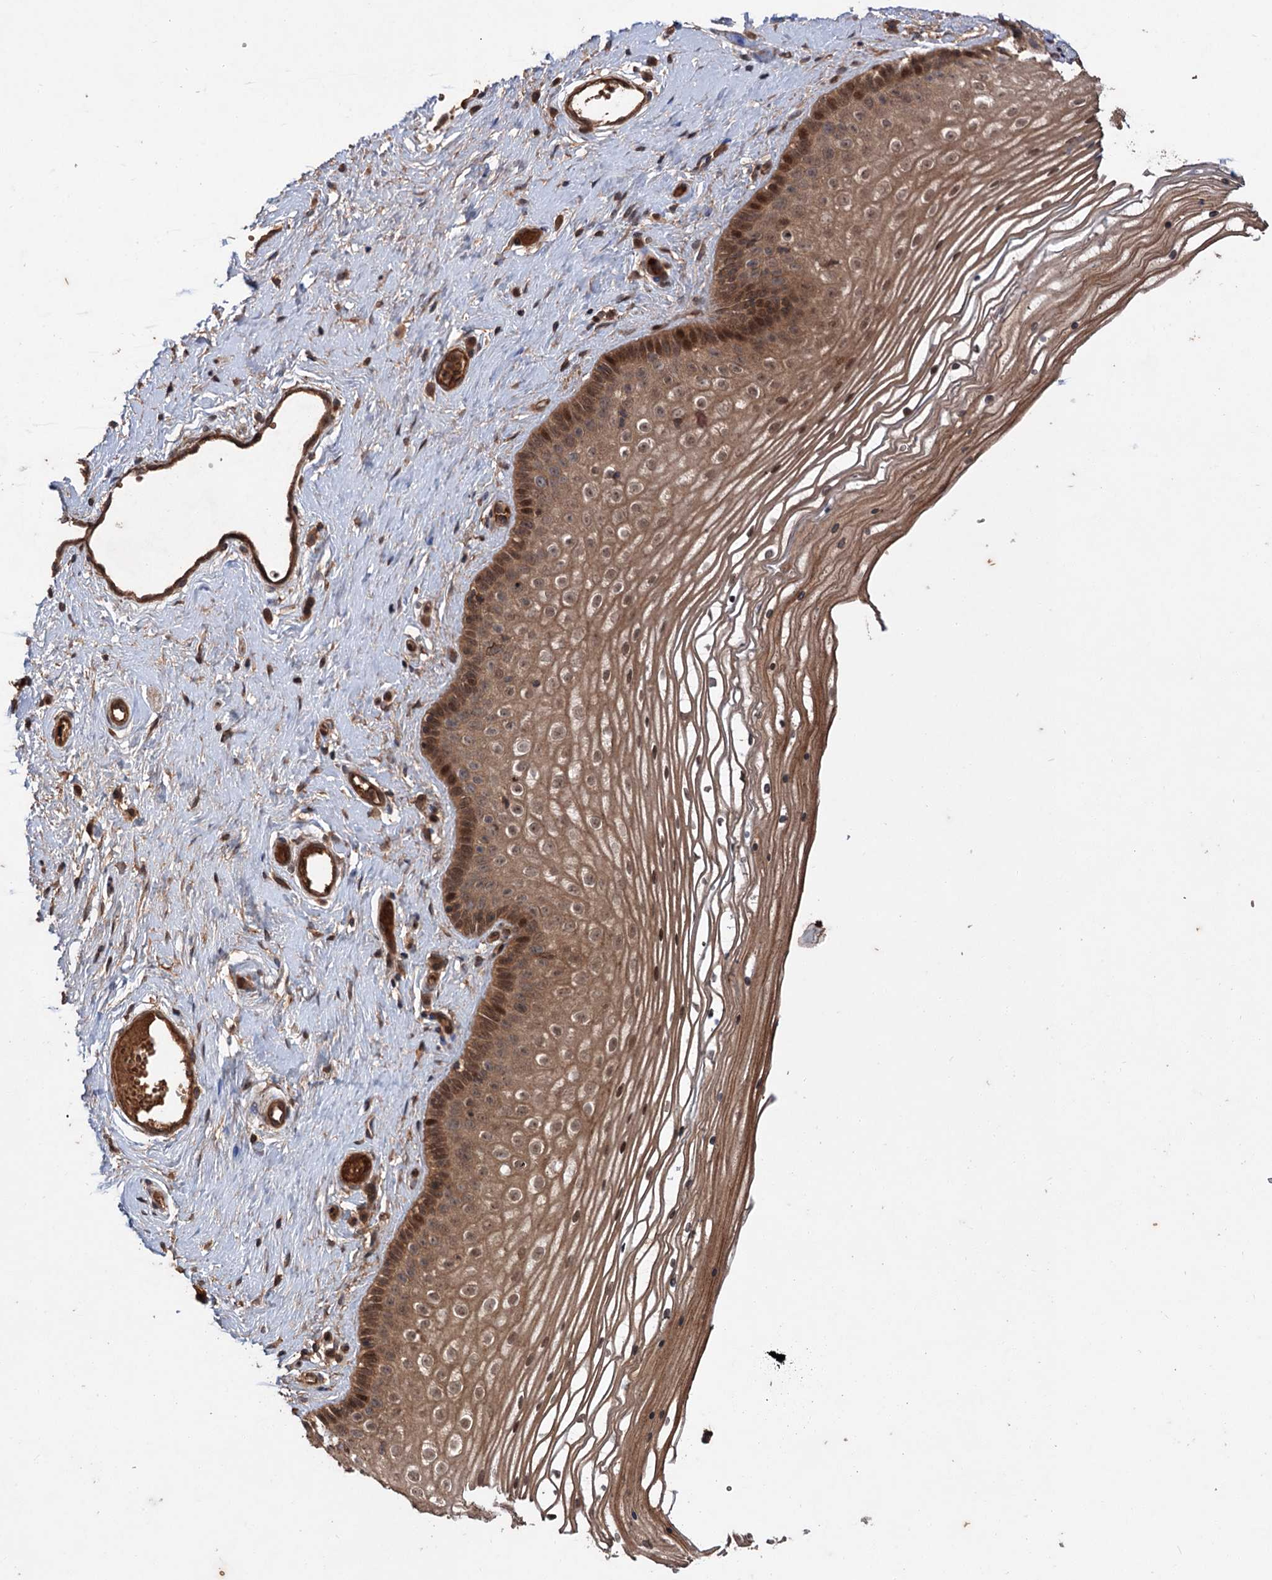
{"staining": {"intensity": "strong", "quantity": ">75%", "location": "cytoplasmic/membranous,nuclear"}, "tissue": "vagina", "cell_type": "Squamous epithelial cells", "image_type": "normal", "snomed": [{"axis": "morphology", "description": "Normal tissue, NOS"}, {"axis": "topography", "description": "Vagina"}], "caption": "Brown immunohistochemical staining in normal vagina demonstrates strong cytoplasmic/membranous,nuclear positivity in approximately >75% of squamous epithelial cells.", "gene": "ADK", "patient": {"sex": "female", "age": 46}}